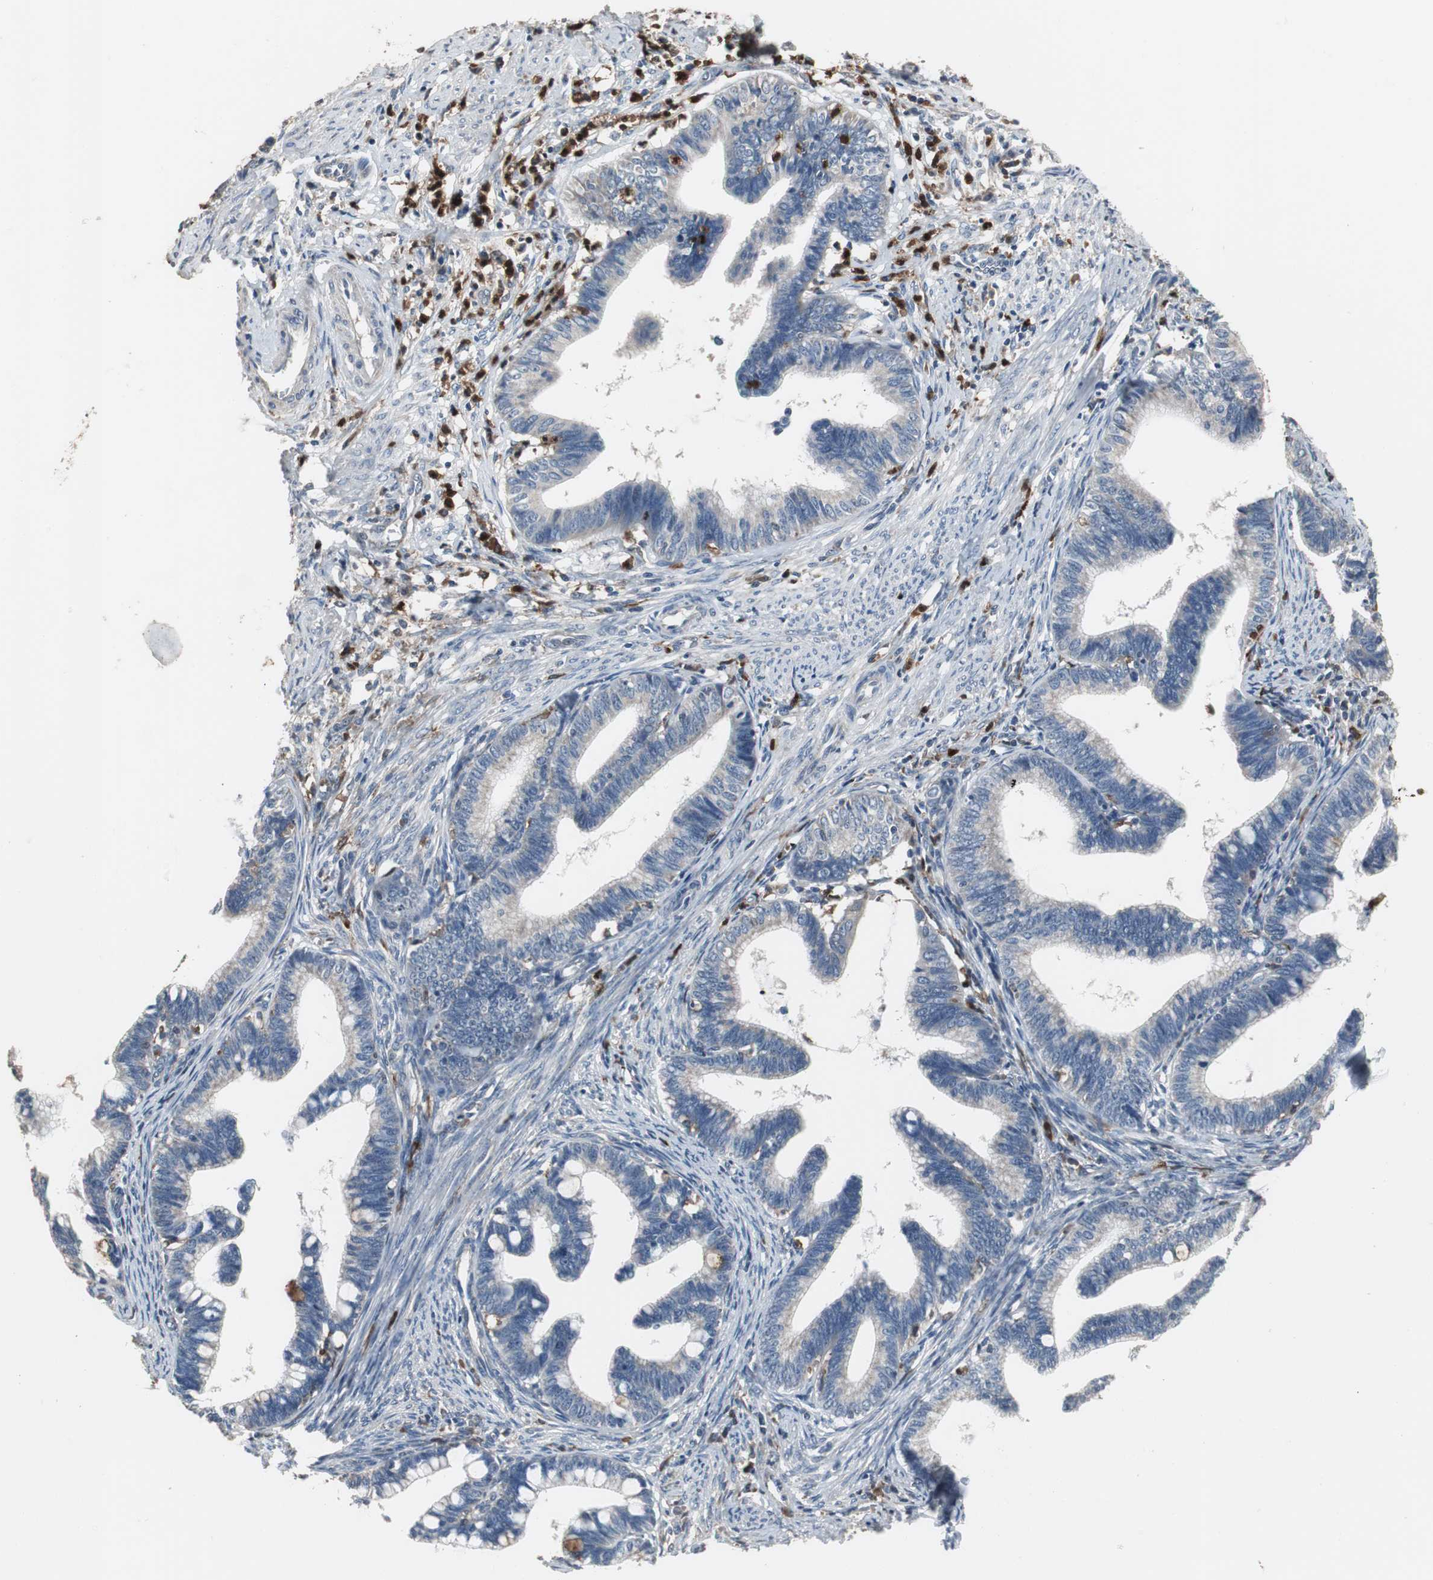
{"staining": {"intensity": "weak", "quantity": "<25%", "location": "cytoplasmic/membranous"}, "tissue": "cervical cancer", "cell_type": "Tumor cells", "image_type": "cancer", "snomed": [{"axis": "morphology", "description": "Adenocarcinoma, NOS"}, {"axis": "topography", "description": "Cervix"}], "caption": "Human cervical adenocarcinoma stained for a protein using immunohistochemistry (IHC) displays no staining in tumor cells.", "gene": "NCF2", "patient": {"sex": "female", "age": 36}}